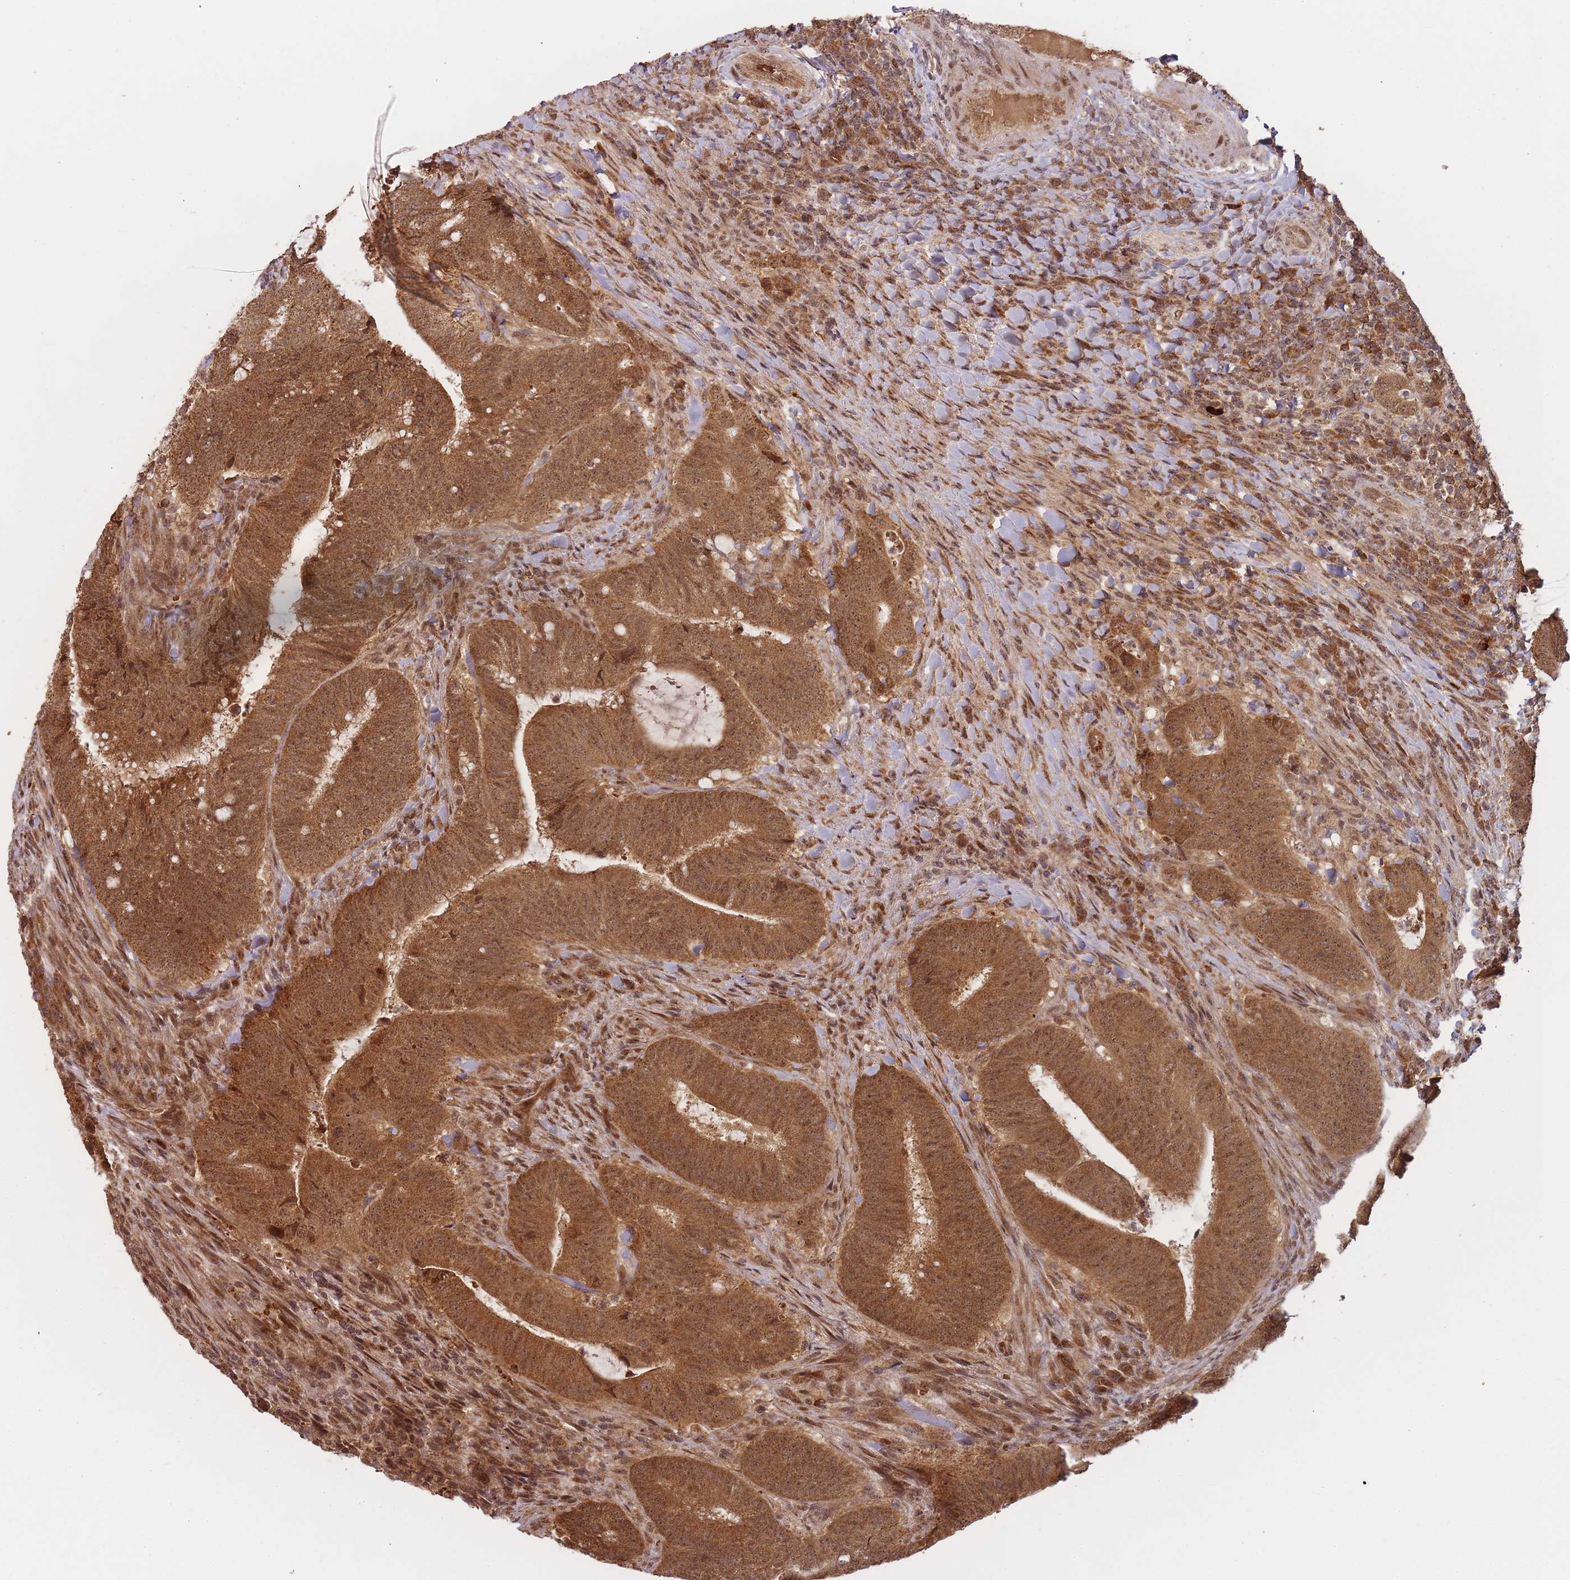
{"staining": {"intensity": "moderate", "quantity": ">75%", "location": "cytoplasmic/membranous,nuclear"}, "tissue": "colorectal cancer", "cell_type": "Tumor cells", "image_type": "cancer", "snomed": [{"axis": "morphology", "description": "Adenocarcinoma, NOS"}, {"axis": "topography", "description": "Colon"}], "caption": "DAB (3,3'-diaminobenzidine) immunohistochemical staining of adenocarcinoma (colorectal) exhibits moderate cytoplasmic/membranous and nuclear protein expression in about >75% of tumor cells.", "gene": "ZNF497", "patient": {"sex": "female", "age": 43}}